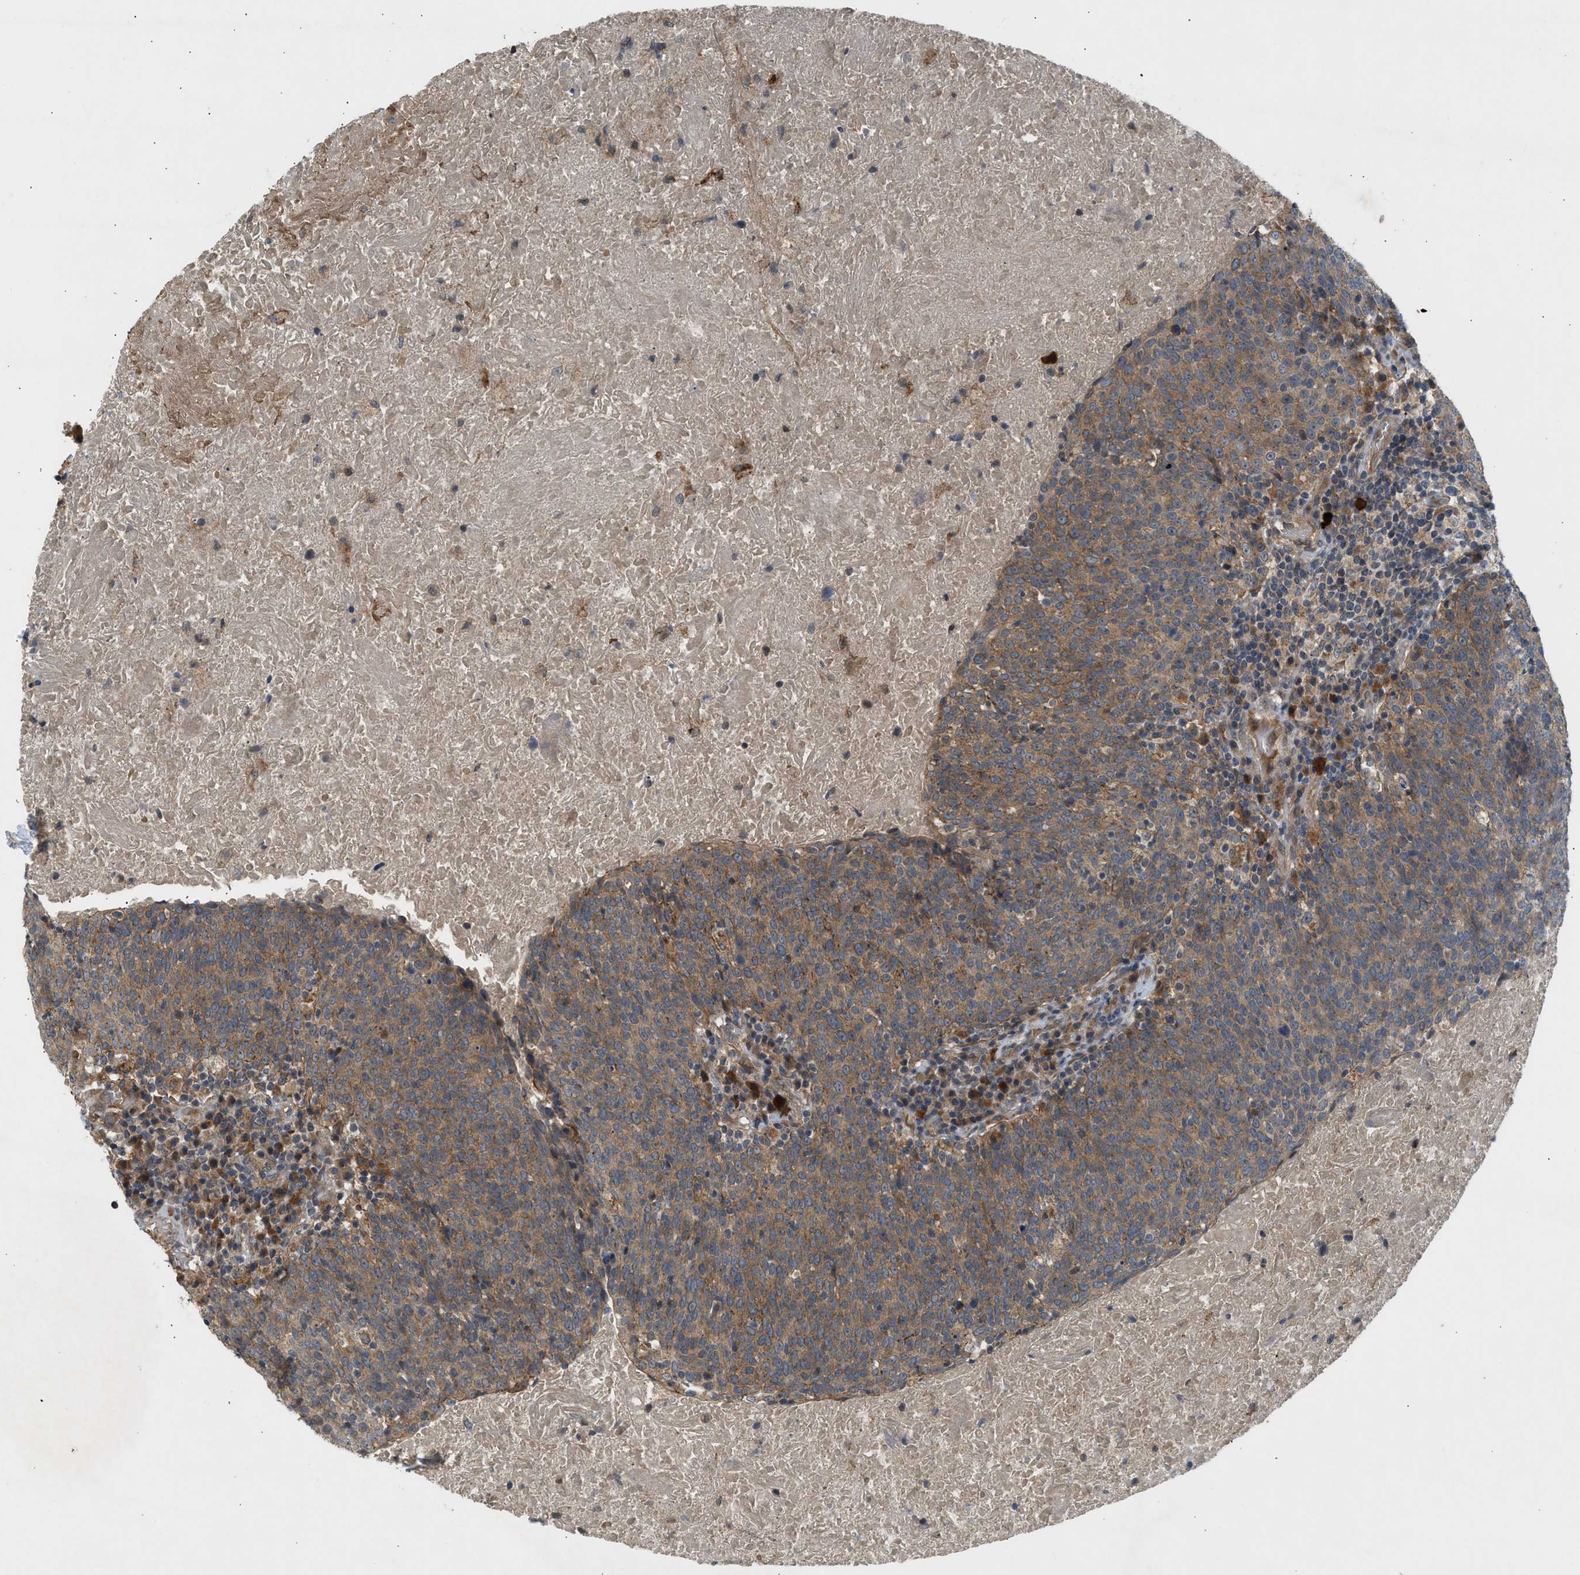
{"staining": {"intensity": "moderate", "quantity": ">75%", "location": "cytoplasmic/membranous"}, "tissue": "head and neck cancer", "cell_type": "Tumor cells", "image_type": "cancer", "snomed": [{"axis": "morphology", "description": "Squamous cell carcinoma, NOS"}, {"axis": "morphology", "description": "Squamous cell carcinoma, metastatic, NOS"}, {"axis": "topography", "description": "Lymph node"}, {"axis": "topography", "description": "Head-Neck"}], "caption": "The immunohistochemical stain shows moderate cytoplasmic/membranous positivity in tumor cells of metastatic squamous cell carcinoma (head and neck) tissue.", "gene": "ADCY8", "patient": {"sex": "male", "age": 62}}